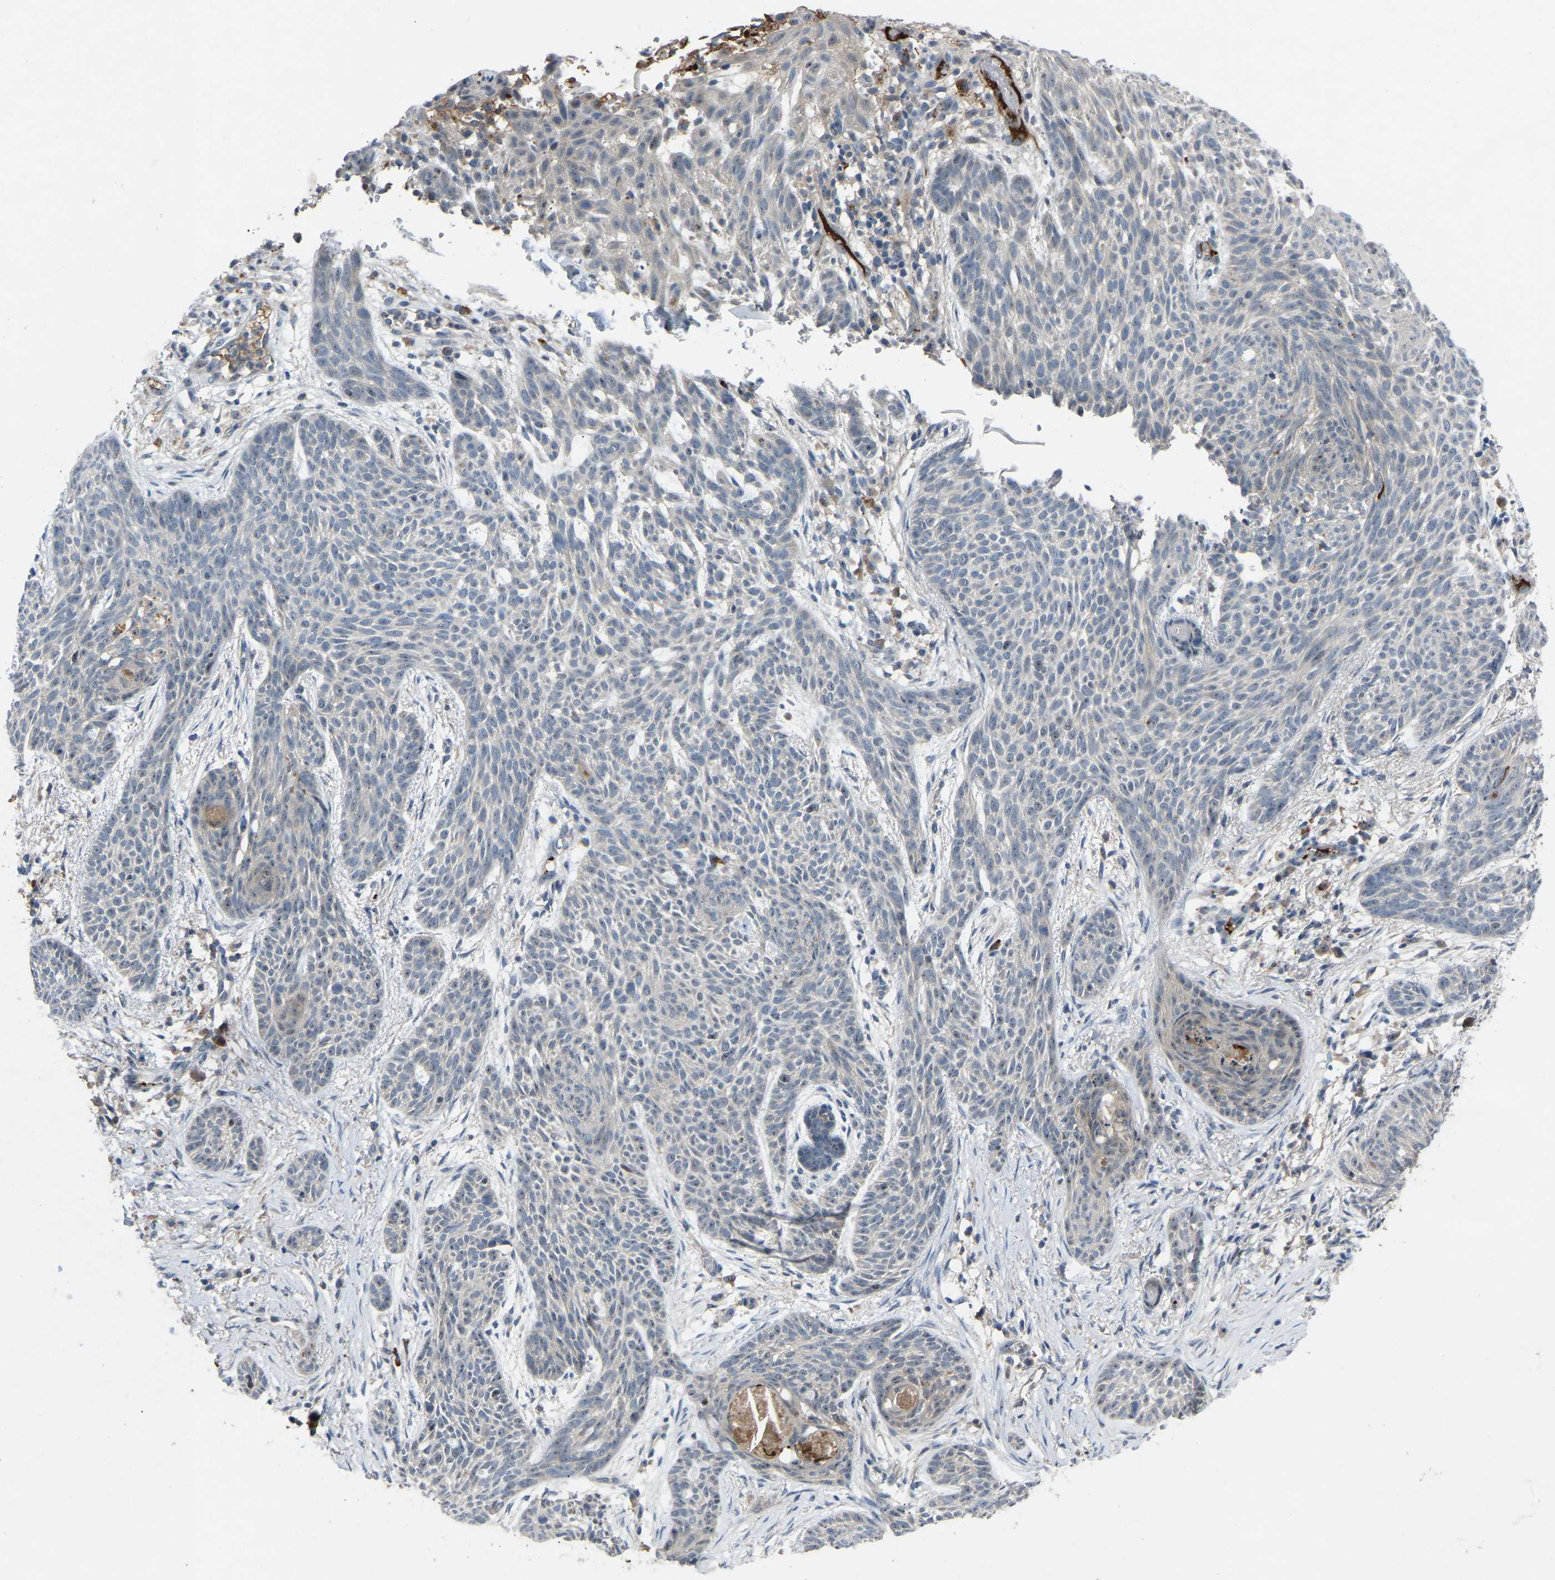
{"staining": {"intensity": "negative", "quantity": "none", "location": "none"}, "tissue": "skin cancer", "cell_type": "Tumor cells", "image_type": "cancer", "snomed": [{"axis": "morphology", "description": "Basal cell carcinoma"}, {"axis": "topography", "description": "Skin"}], "caption": "A histopathology image of human skin basal cell carcinoma is negative for staining in tumor cells.", "gene": "FHIT", "patient": {"sex": "female", "age": 59}}